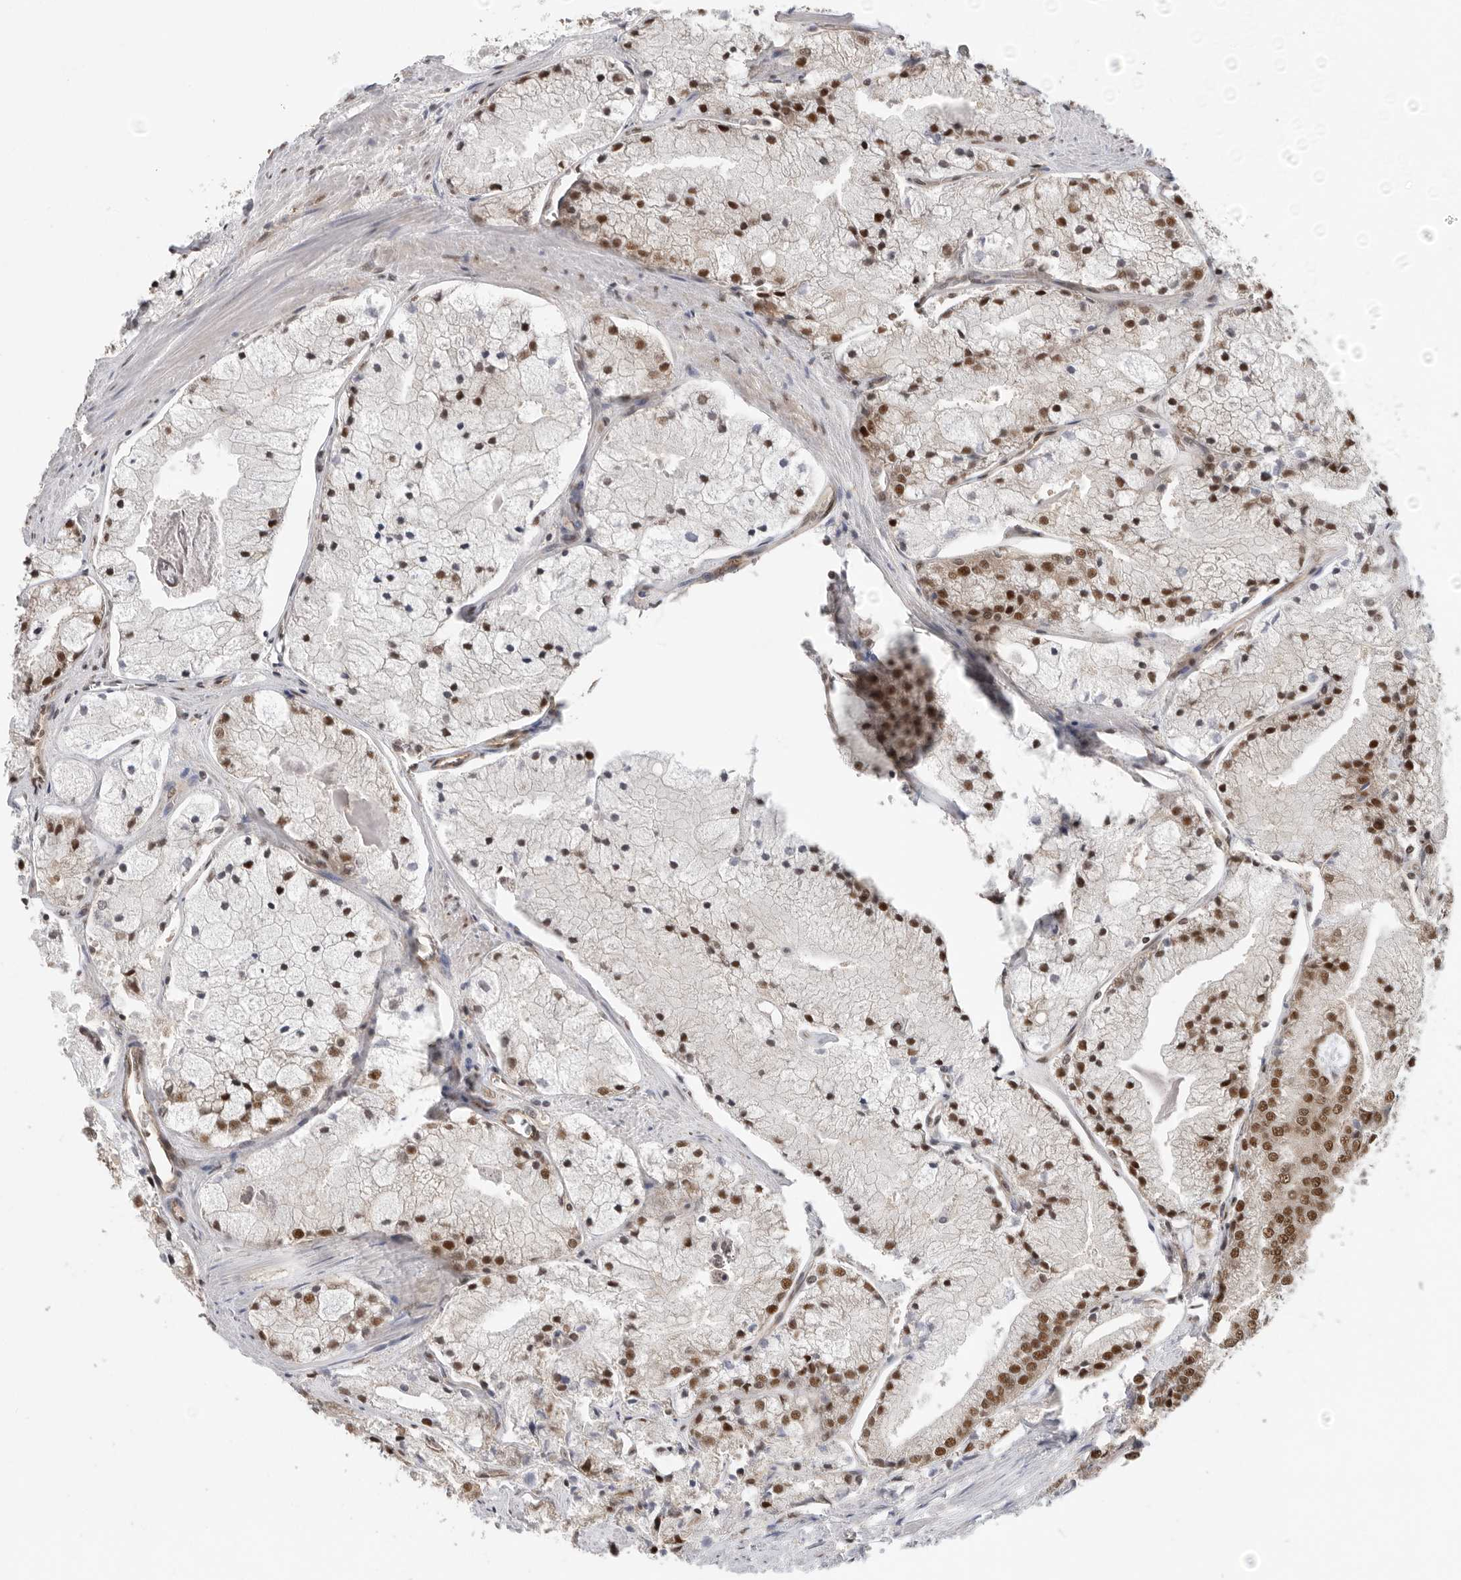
{"staining": {"intensity": "moderate", "quantity": "25%-75%", "location": "cytoplasmic/membranous,nuclear"}, "tissue": "prostate cancer", "cell_type": "Tumor cells", "image_type": "cancer", "snomed": [{"axis": "morphology", "description": "Adenocarcinoma, High grade"}, {"axis": "topography", "description": "Prostate"}], "caption": "High-power microscopy captured an IHC micrograph of prostate cancer, revealing moderate cytoplasmic/membranous and nuclear positivity in approximately 25%-75% of tumor cells.", "gene": "VPS50", "patient": {"sex": "male", "age": 50}}